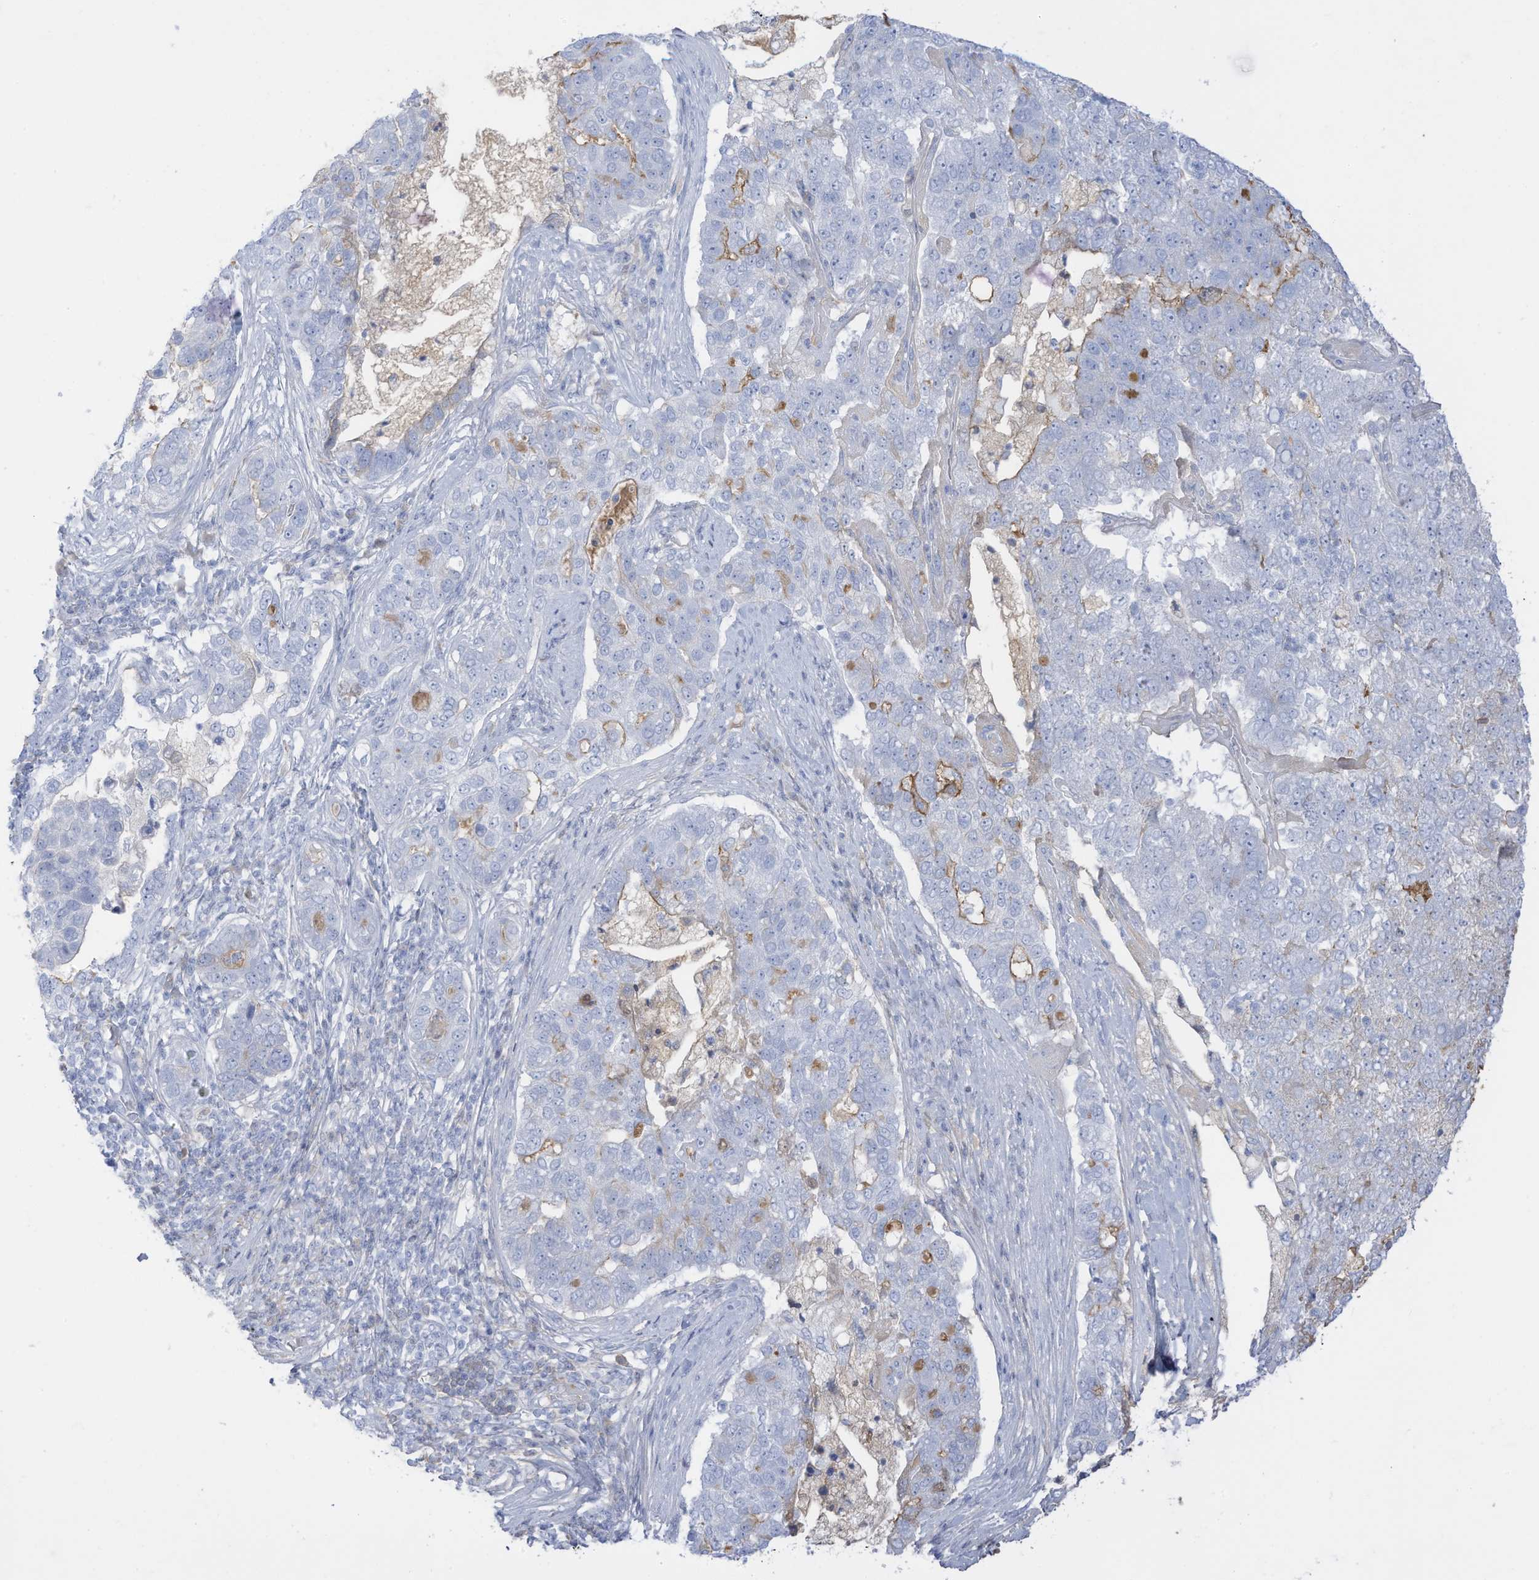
{"staining": {"intensity": "negative", "quantity": "none", "location": "none"}, "tissue": "pancreatic cancer", "cell_type": "Tumor cells", "image_type": "cancer", "snomed": [{"axis": "morphology", "description": "Adenocarcinoma, NOS"}, {"axis": "topography", "description": "Pancreas"}], "caption": "High power microscopy image of an immunohistochemistry (IHC) histopathology image of pancreatic cancer (adenocarcinoma), revealing no significant staining in tumor cells.", "gene": "HSD17B13", "patient": {"sex": "female", "age": 61}}